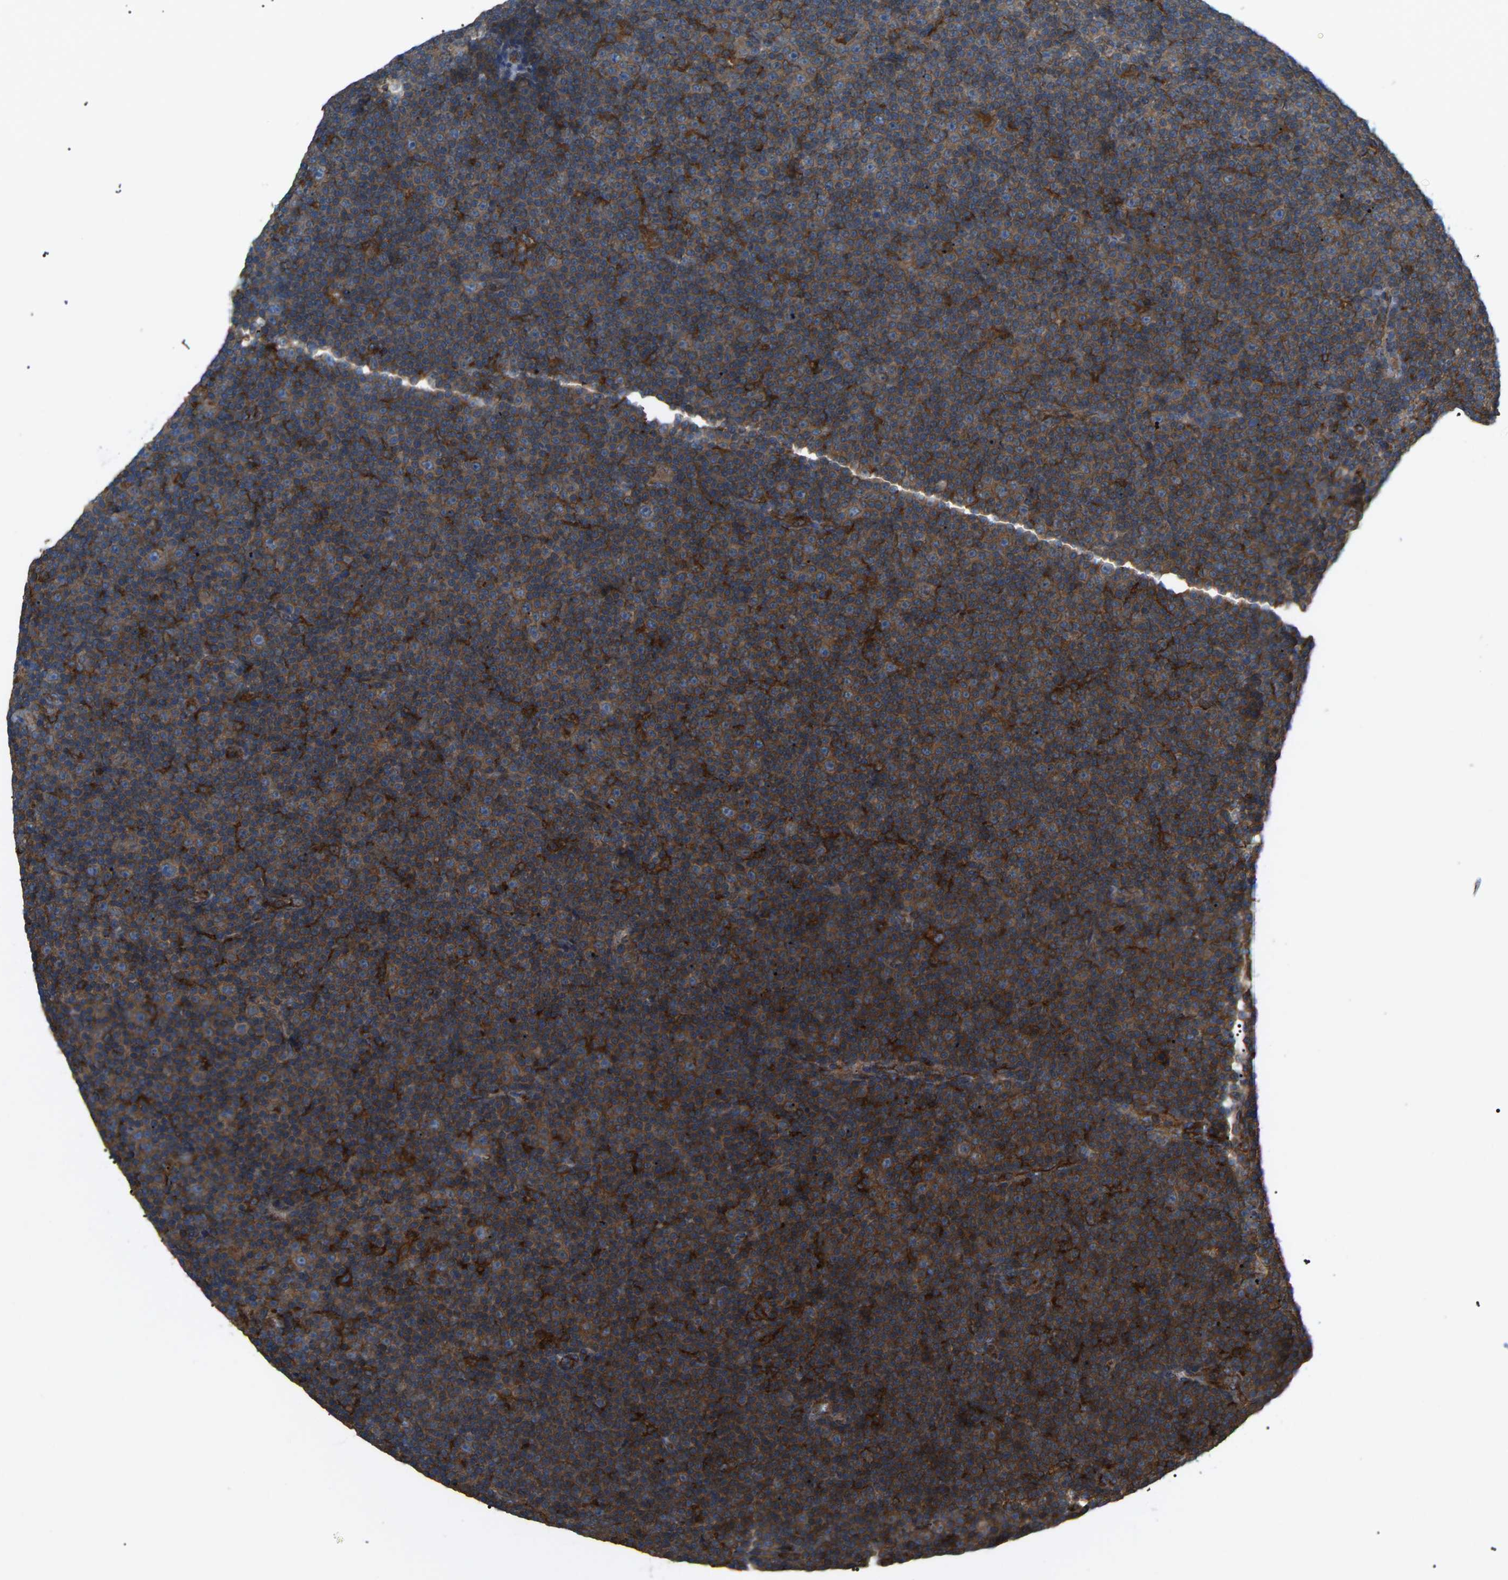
{"staining": {"intensity": "strong", "quantity": ">75%", "location": "cytoplasmic/membranous"}, "tissue": "lymphoma", "cell_type": "Tumor cells", "image_type": "cancer", "snomed": [{"axis": "morphology", "description": "Malignant lymphoma, non-Hodgkin's type, Low grade"}, {"axis": "topography", "description": "Lymph node"}], "caption": "High-power microscopy captured an immunohistochemistry micrograph of low-grade malignant lymphoma, non-Hodgkin's type, revealing strong cytoplasmic/membranous expression in approximately >75% of tumor cells.", "gene": "PICALM", "patient": {"sex": "female", "age": 67}}